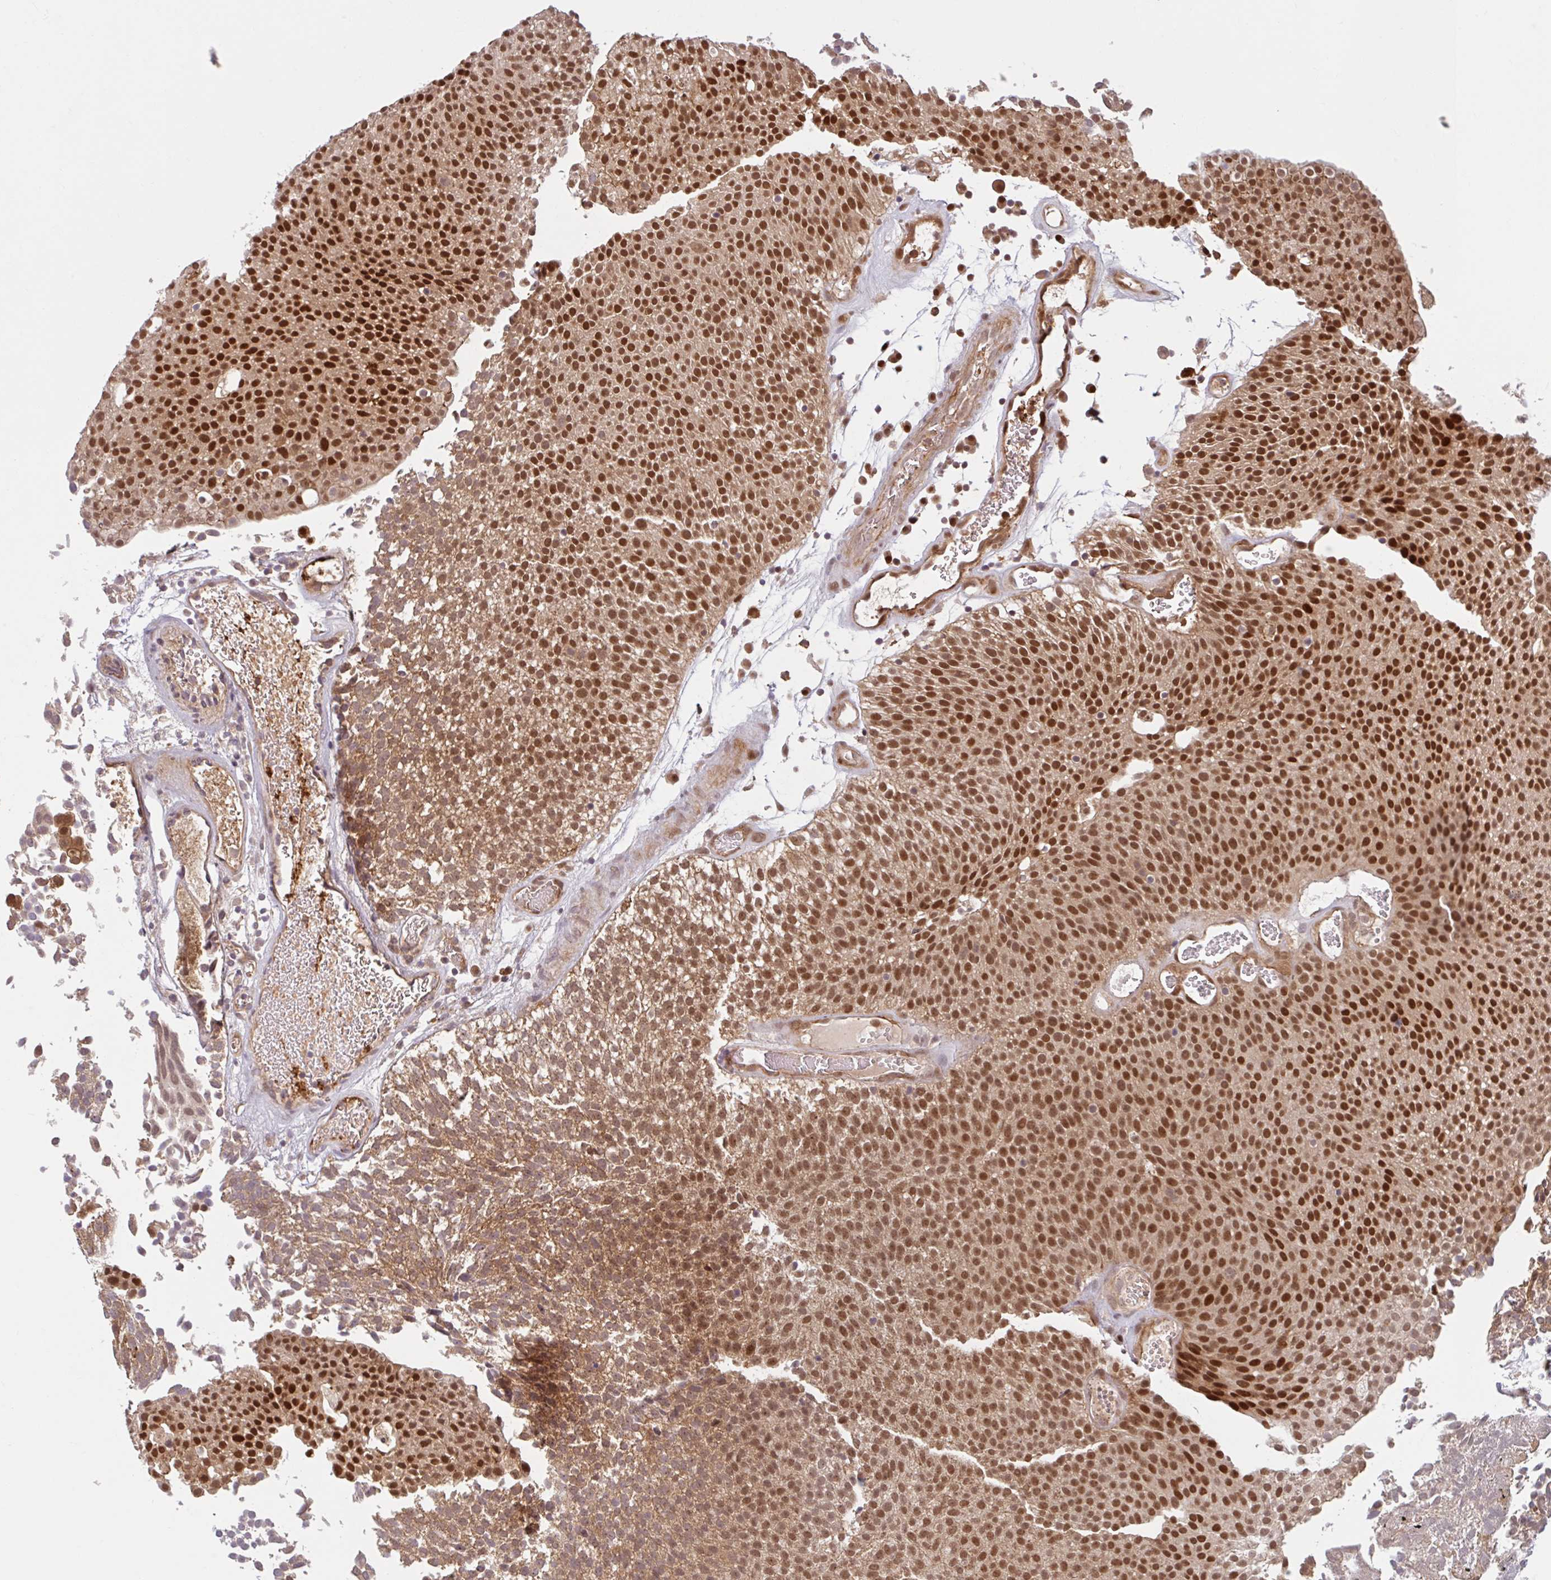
{"staining": {"intensity": "strong", "quantity": ">75%", "location": "nuclear"}, "tissue": "urothelial cancer", "cell_type": "Tumor cells", "image_type": "cancer", "snomed": [{"axis": "morphology", "description": "Urothelial carcinoma, Low grade"}, {"axis": "topography", "description": "Urinary bladder"}], "caption": "Strong nuclear staining is identified in approximately >75% of tumor cells in urothelial carcinoma (low-grade).", "gene": "HMBS", "patient": {"sex": "female", "age": 79}}